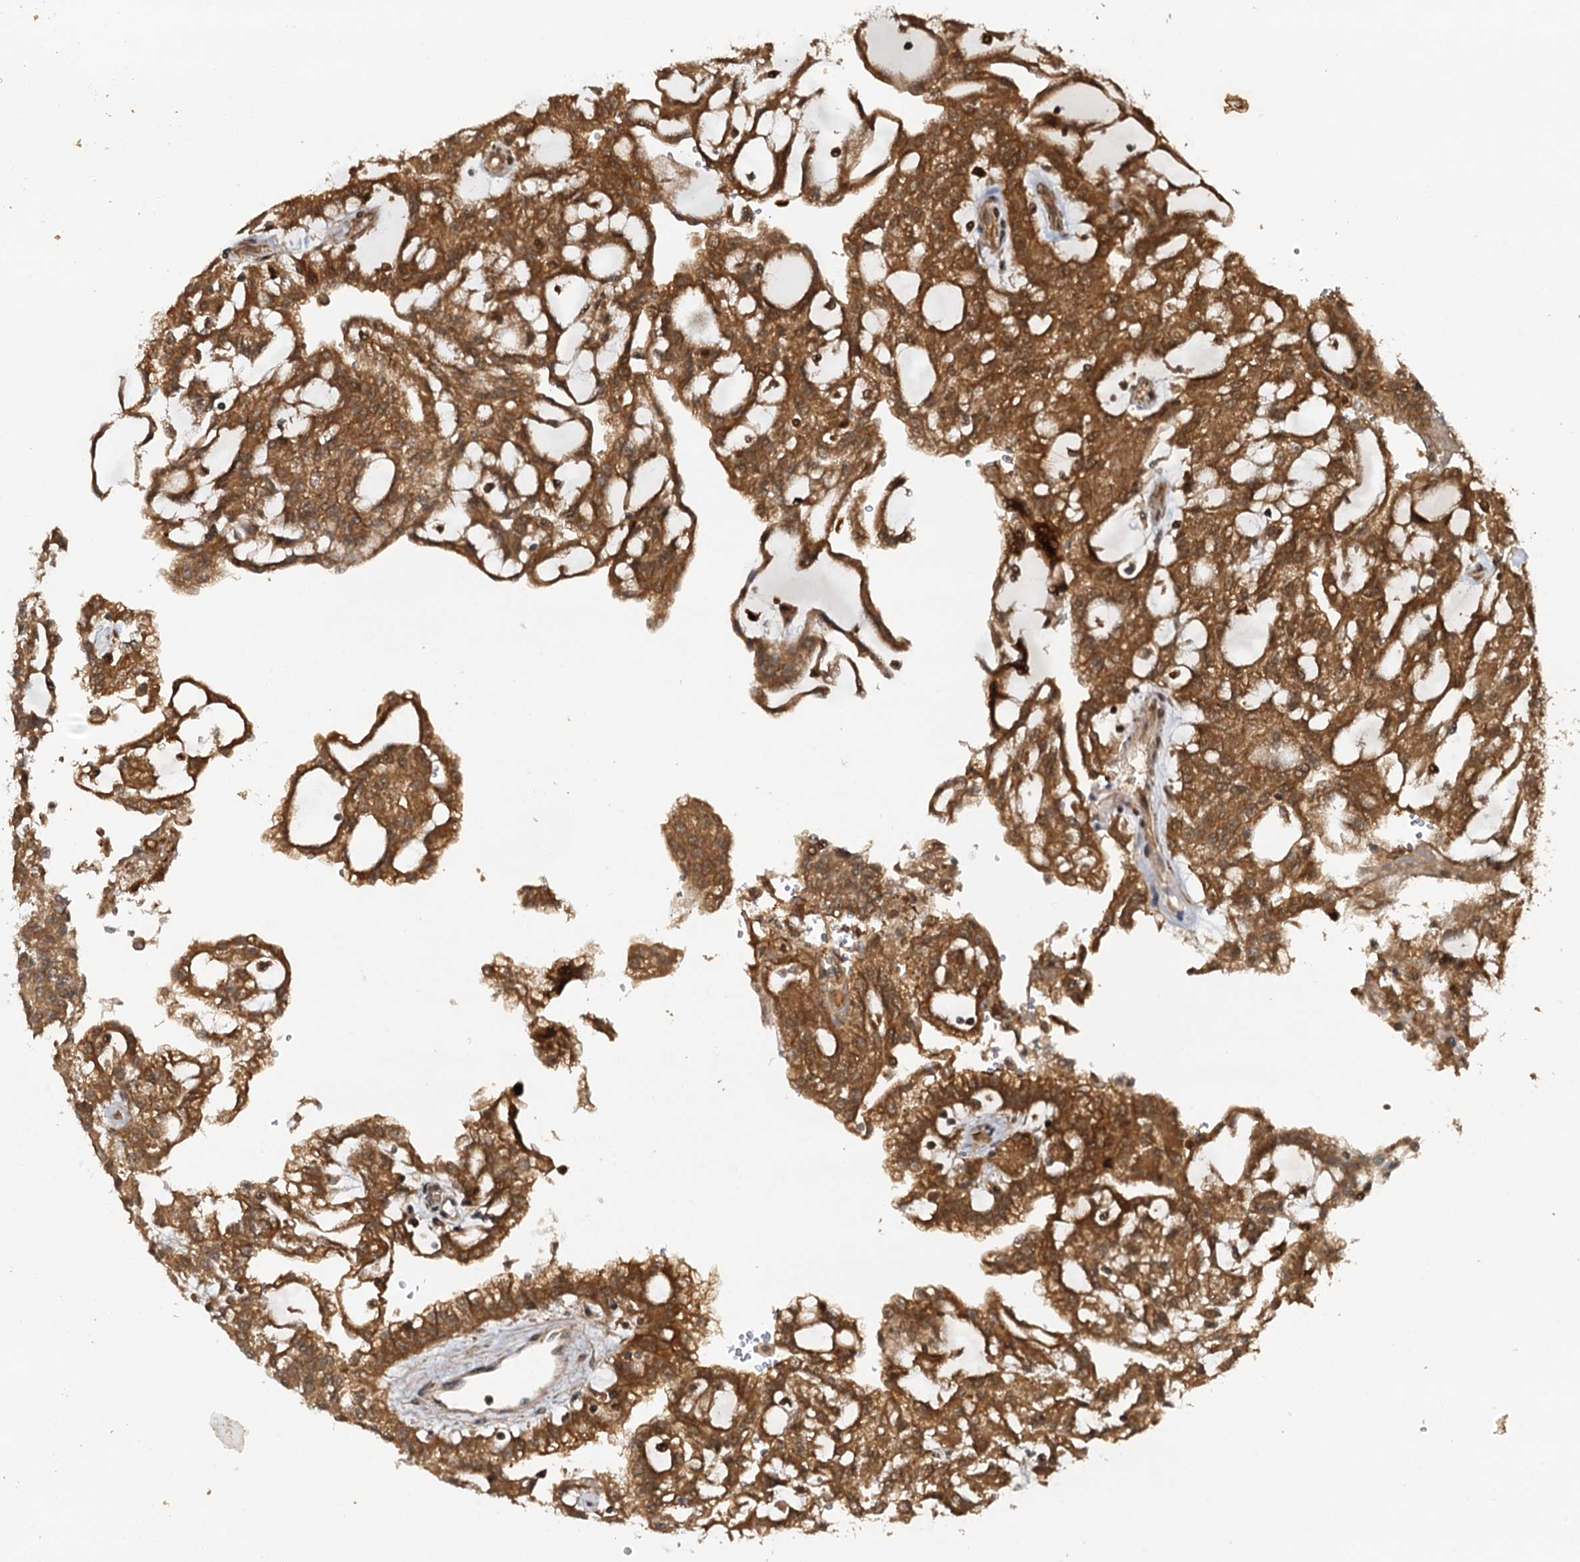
{"staining": {"intensity": "strong", "quantity": ">75%", "location": "cytoplasmic/membranous"}, "tissue": "renal cancer", "cell_type": "Tumor cells", "image_type": "cancer", "snomed": [{"axis": "morphology", "description": "Adenocarcinoma, NOS"}, {"axis": "topography", "description": "Kidney"}], "caption": "Immunohistochemistry (DAB) staining of human adenocarcinoma (renal) demonstrates strong cytoplasmic/membranous protein positivity in approximately >75% of tumor cells. The staining is performed using DAB (3,3'-diaminobenzidine) brown chromogen to label protein expression. The nuclei are counter-stained blue using hematoxylin.", "gene": "STUB1", "patient": {"sex": "male", "age": 63}}